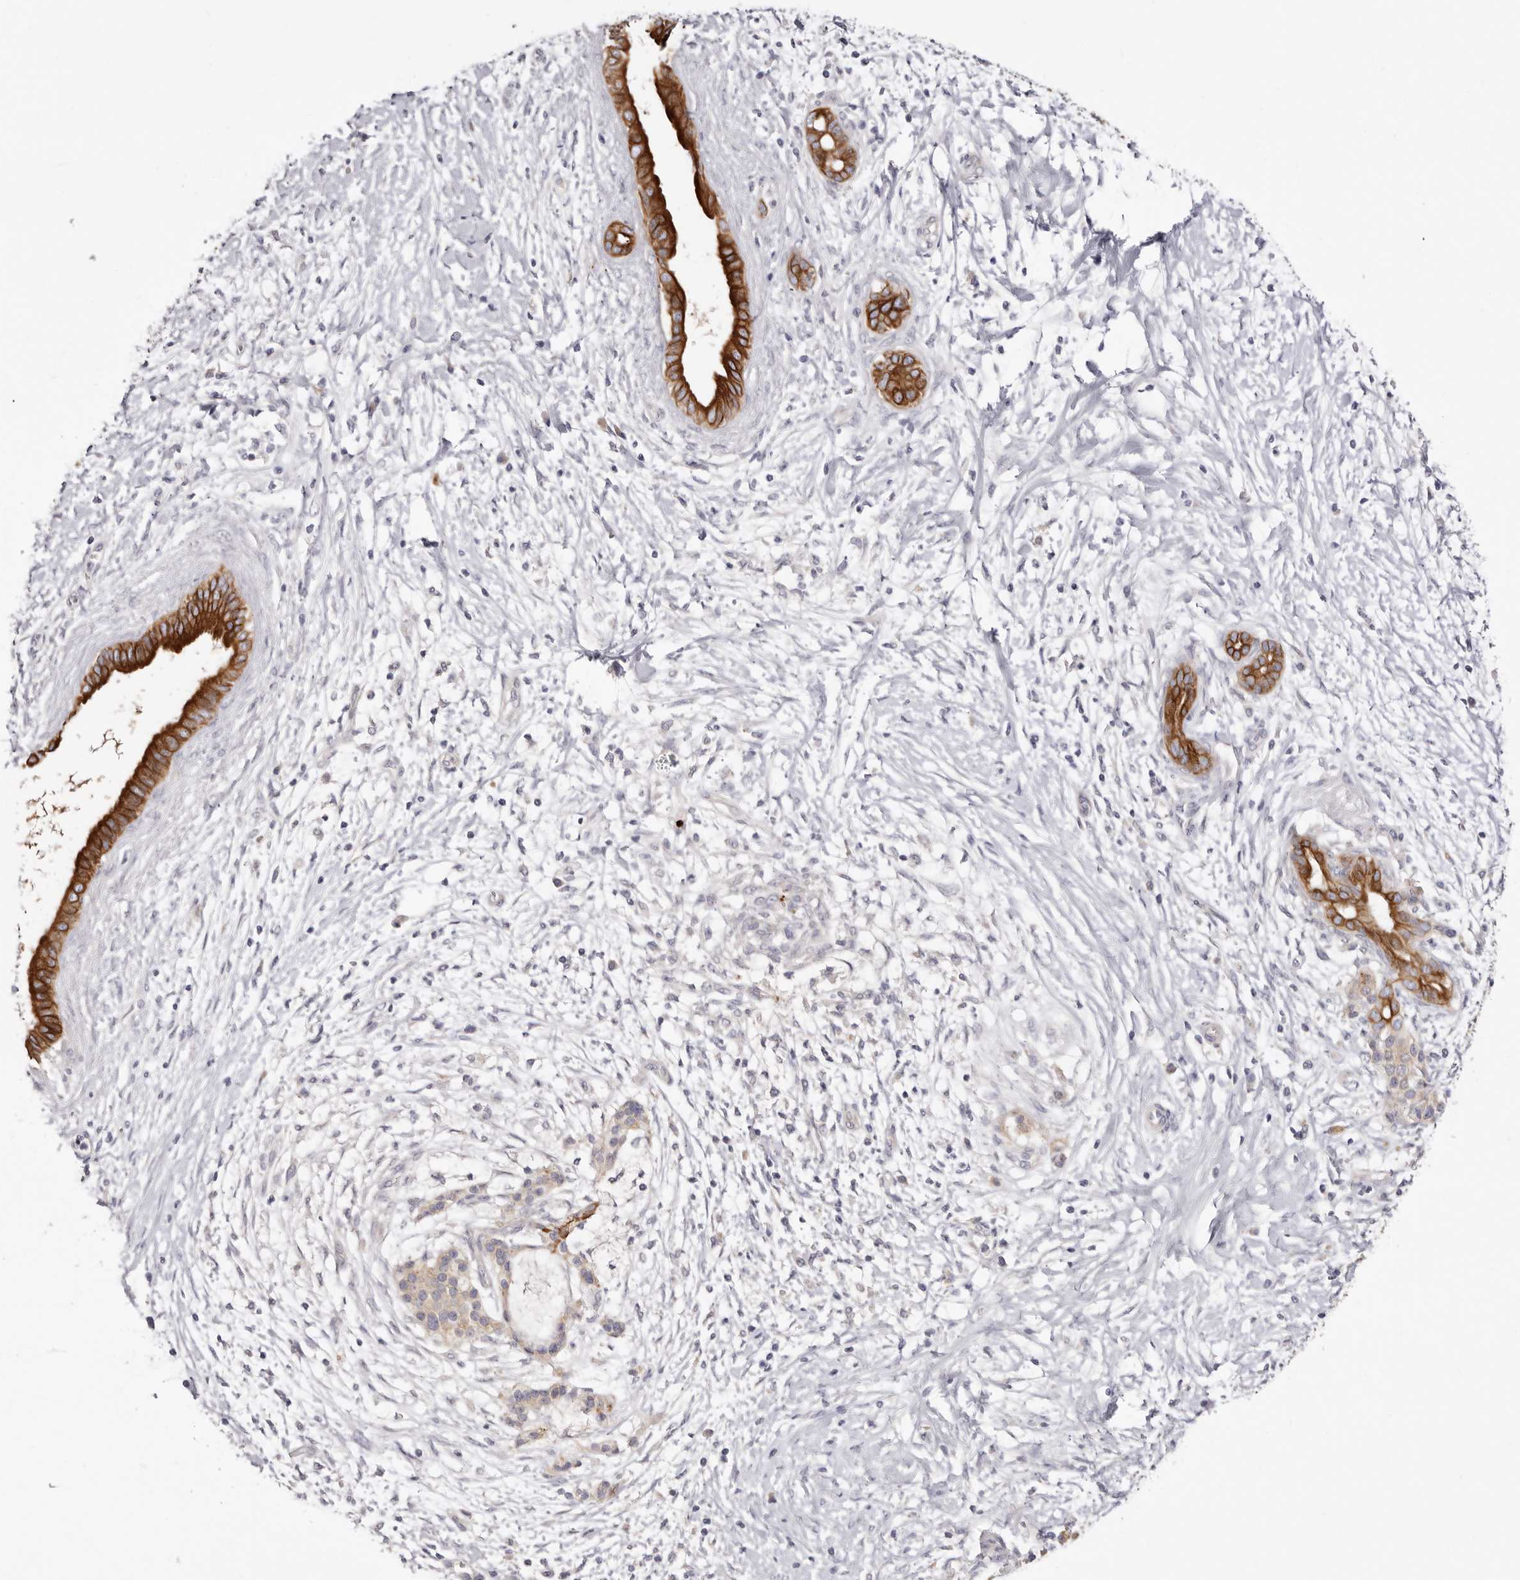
{"staining": {"intensity": "strong", "quantity": ">75%", "location": "cytoplasmic/membranous"}, "tissue": "pancreatic cancer", "cell_type": "Tumor cells", "image_type": "cancer", "snomed": [{"axis": "morphology", "description": "Adenocarcinoma, NOS"}, {"axis": "topography", "description": "Pancreas"}], "caption": "Pancreatic adenocarcinoma stained for a protein reveals strong cytoplasmic/membranous positivity in tumor cells.", "gene": "STK16", "patient": {"sex": "male", "age": 58}}